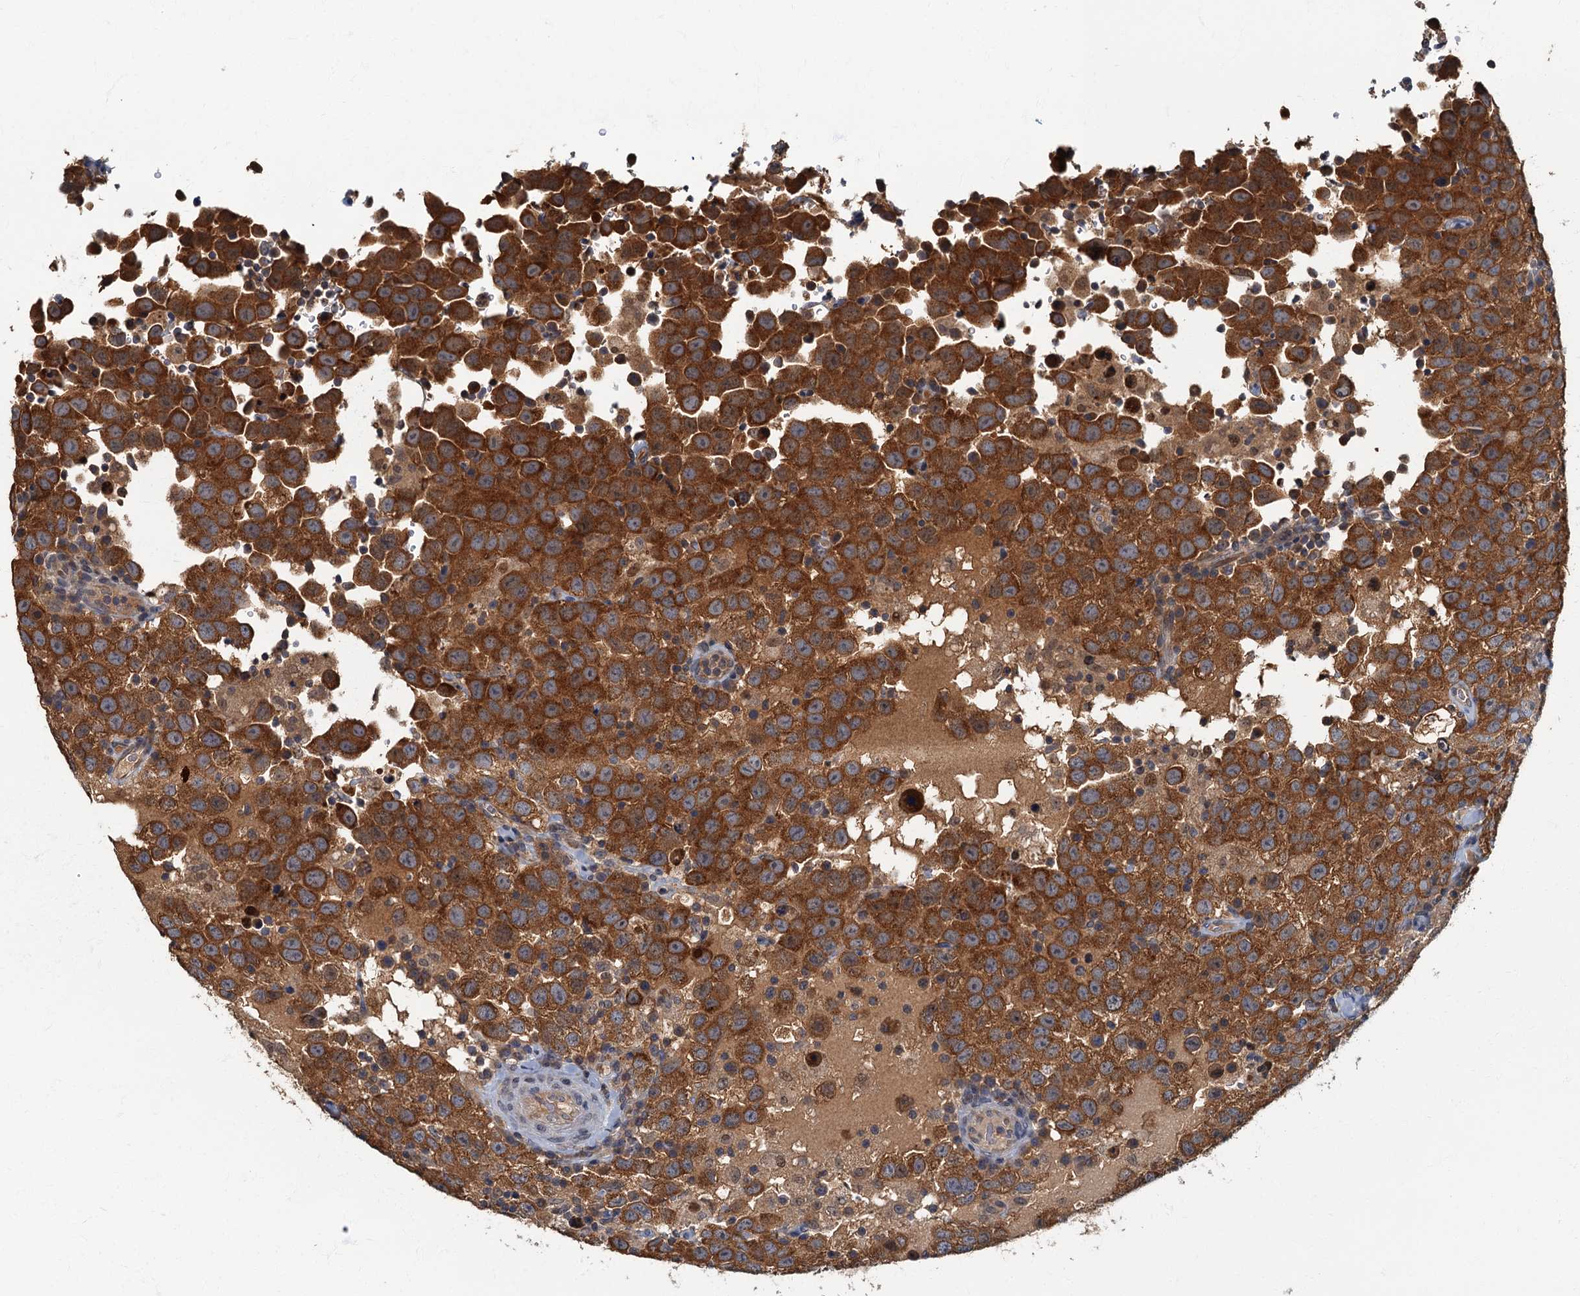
{"staining": {"intensity": "strong", "quantity": ">75%", "location": "cytoplasmic/membranous"}, "tissue": "testis cancer", "cell_type": "Tumor cells", "image_type": "cancer", "snomed": [{"axis": "morphology", "description": "Seminoma, NOS"}, {"axis": "topography", "description": "Testis"}], "caption": "High-power microscopy captured an IHC histopathology image of testis cancer, revealing strong cytoplasmic/membranous staining in approximately >75% of tumor cells.", "gene": "WDCP", "patient": {"sex": "male", "age": 41}}